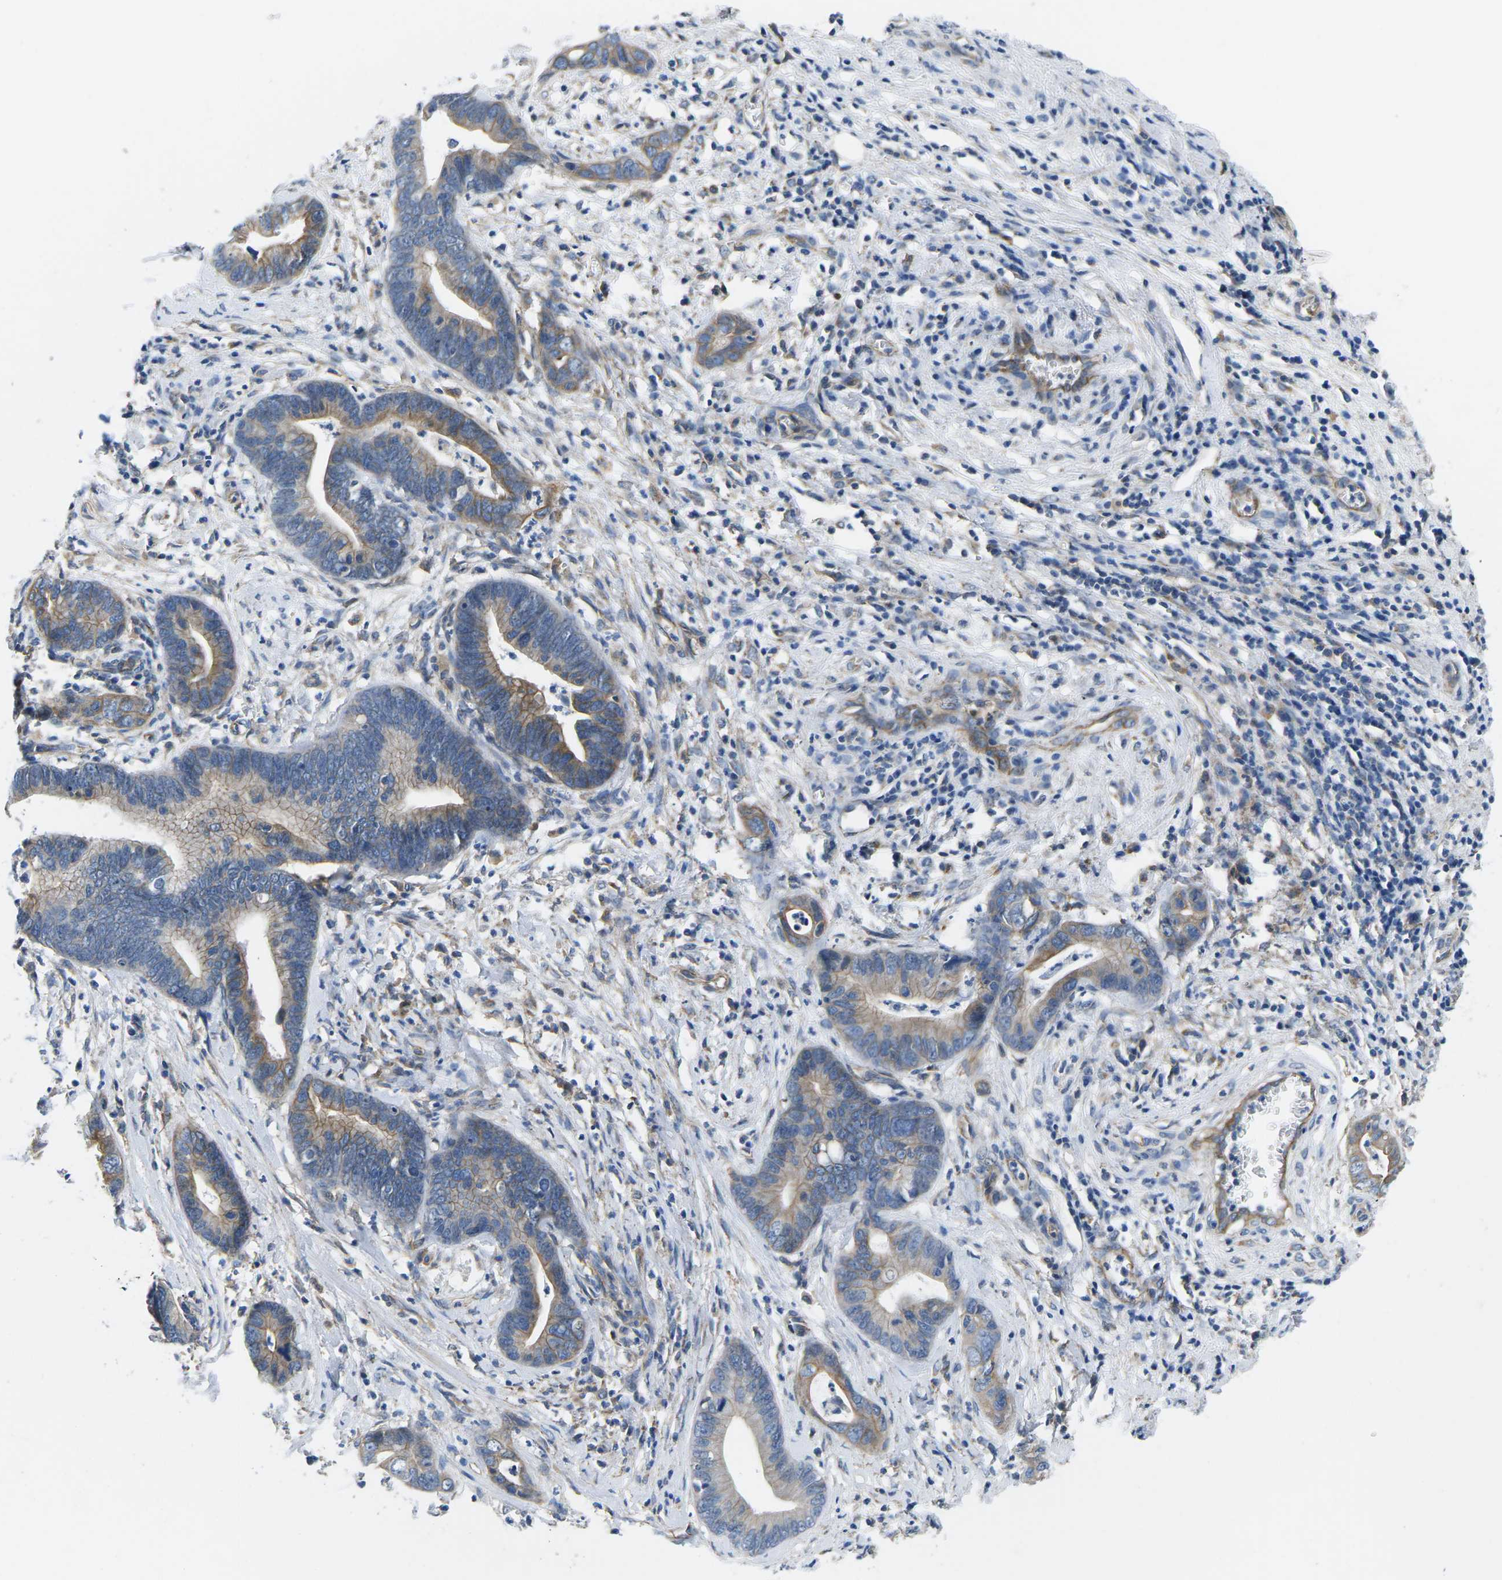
{"staining": {"intensity": "moderate", "quantity": ">75%", "location": "cytoplasmic/membranous"}, "tissue": "cervical cancer", "cell_type": "Tumor cells", "image_type": "cancer", "snomed": [{"axis": "morphology", "description": "Adenocarcinoma, NOS"}, {"axis": "topography", "description": "Cervix"}], "caption": "The micrograph reveals staining of adenocarcinoma (cervical), revealing moderate cytoplasmic/membranous protein positivity (brown color) within tumor cells. The staining is performed using DAB (3,3'-diaminobenzidine) brown chromogen to label protein expression. The nuclei are counter-stained blue using hematoxylin.", "gene": "CTNND1", "patient": {"sex": "female", "age": 44}}